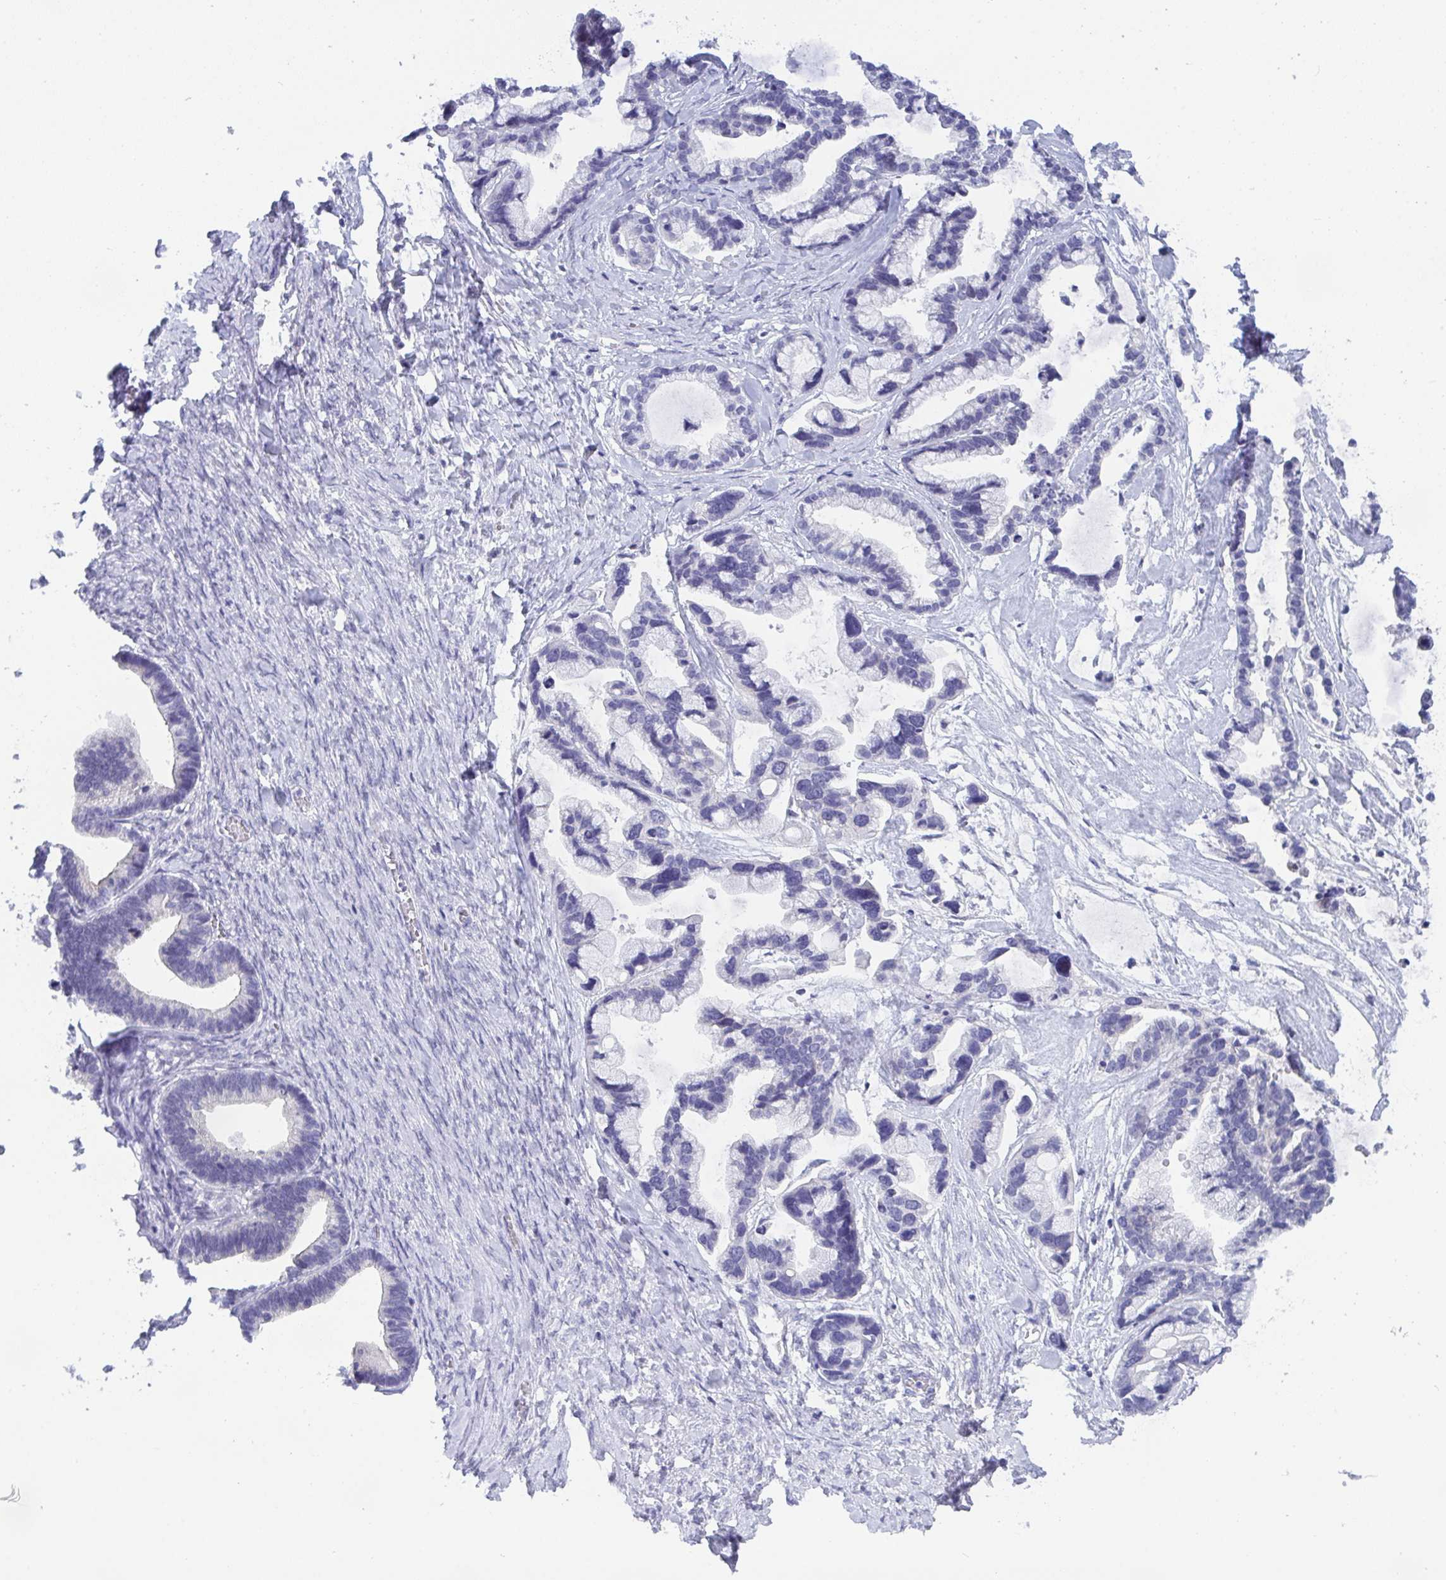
{"staining": {"intensity": "negative", "quantity": "none", "location": "none"}, "tissue": "ovarian cancer", "cell_type": "Tumor cells", "image_type": "cancer", "snomed": [{"axis": "morphology", "description": "Cystadenocarcinoma, serous, NOS"}, {"axis": "topography", "description": "Ovary"}], "caption": "An immunohistochemistry (IHC) photomicrograph of ovarian cancer (serous cystadenocarcinoma) is shown. There is no staining in tumor cells of ovarian cancer (serous cystadenocarcinoma).", "gene": "BMAL2", "patient": {"sex": "female", "age": 56}}